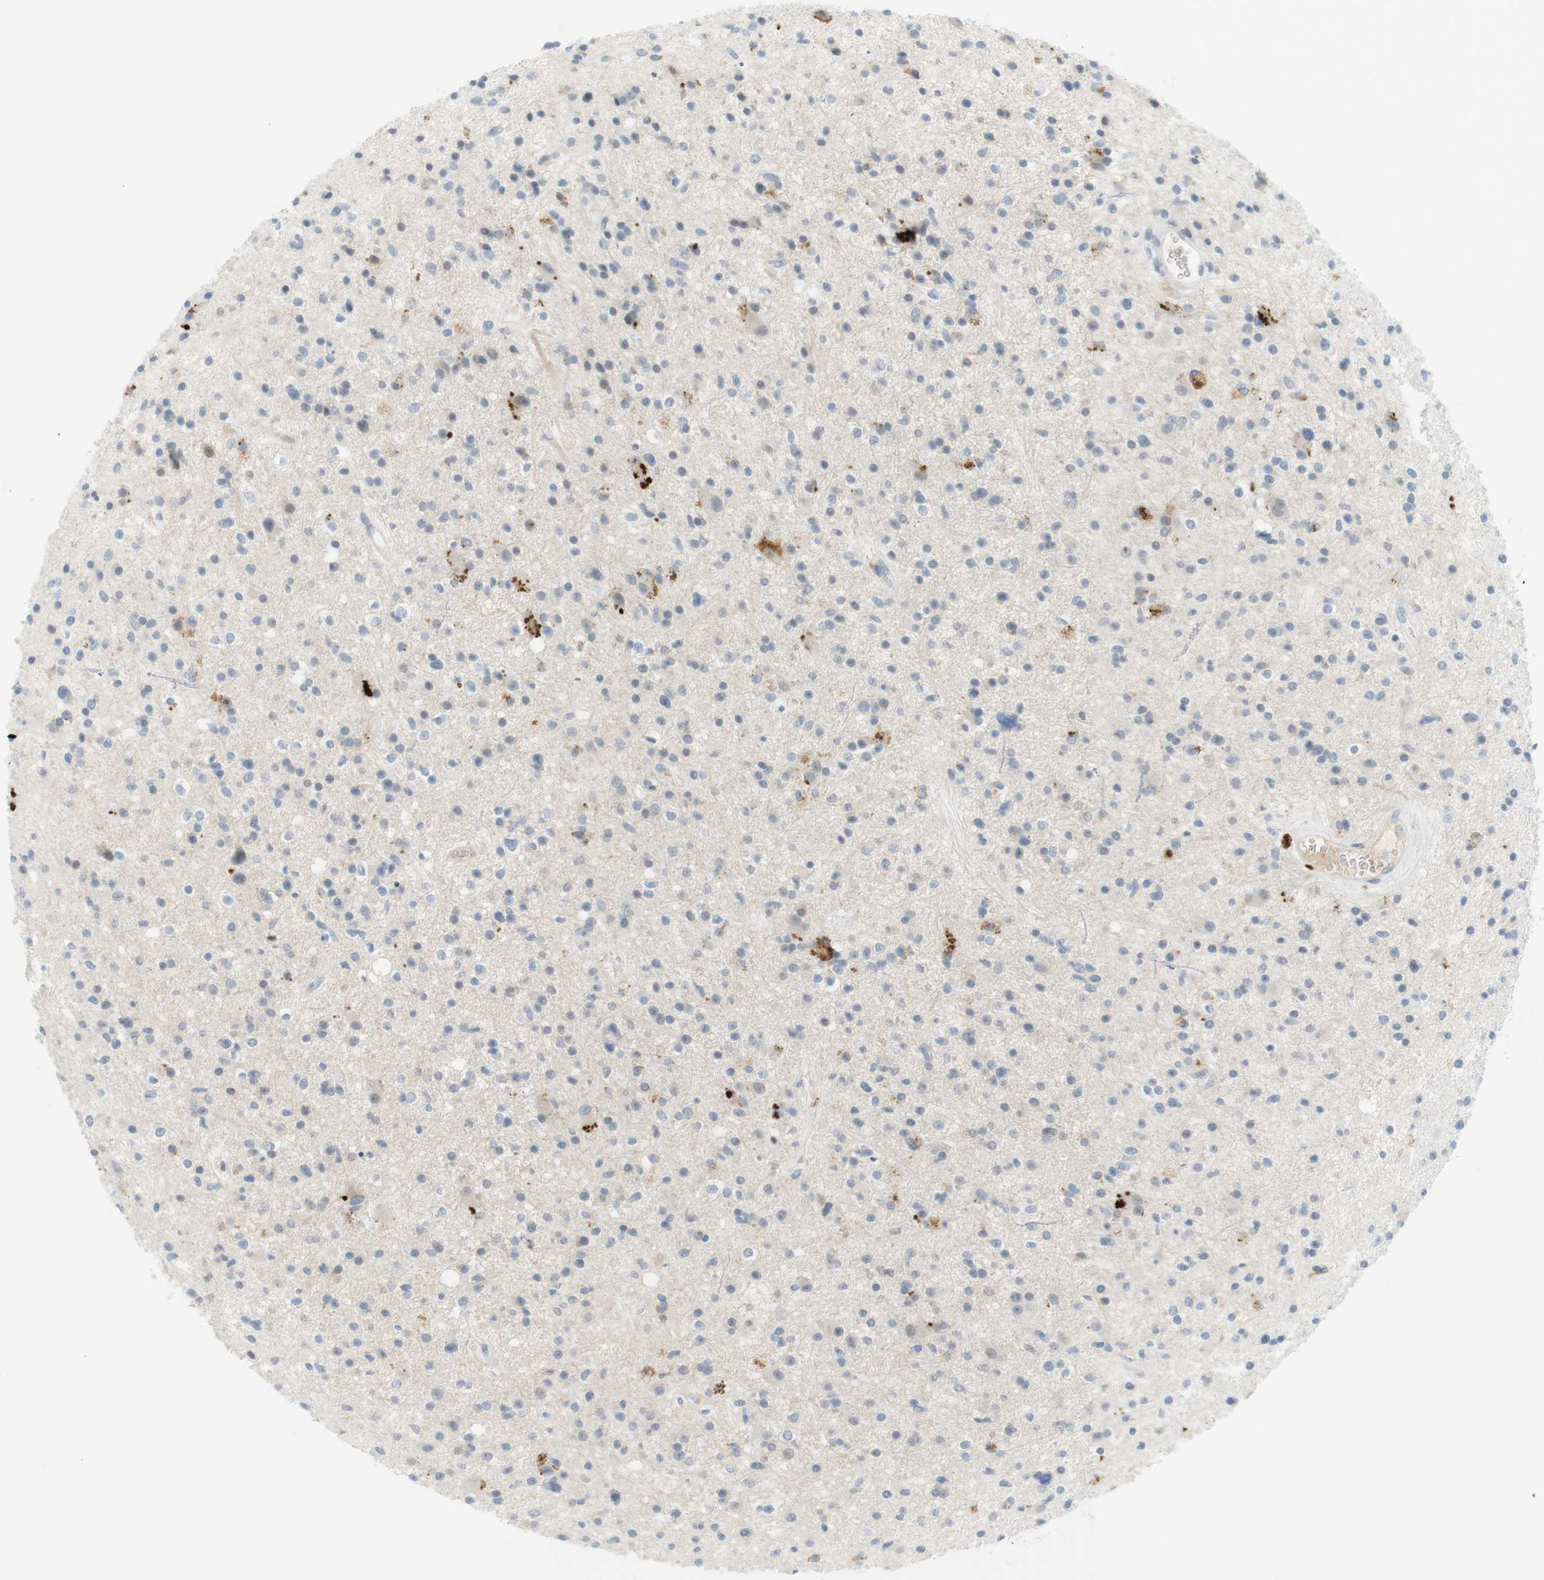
{"staining": {"intensity": "moderate", "quantity": "<25%", "location": "cytoplasmic/membranous"}, "tissue": "glioma", "cell_type": "Tumor cells", "image_type": "cancer", "snomed": [{"axis": "morphology", "description": "Glioma, malignant, High grade"}, {"axis": "topography", "description": "Brain"}], "caption": "DAB immunohistochemical staining of human glioma displays moderate cytoplasmic/membranous protein expression in about <25% of tumor cells.", "gene": "DMC1", "patient": {"sex": "male", "age": 33}}